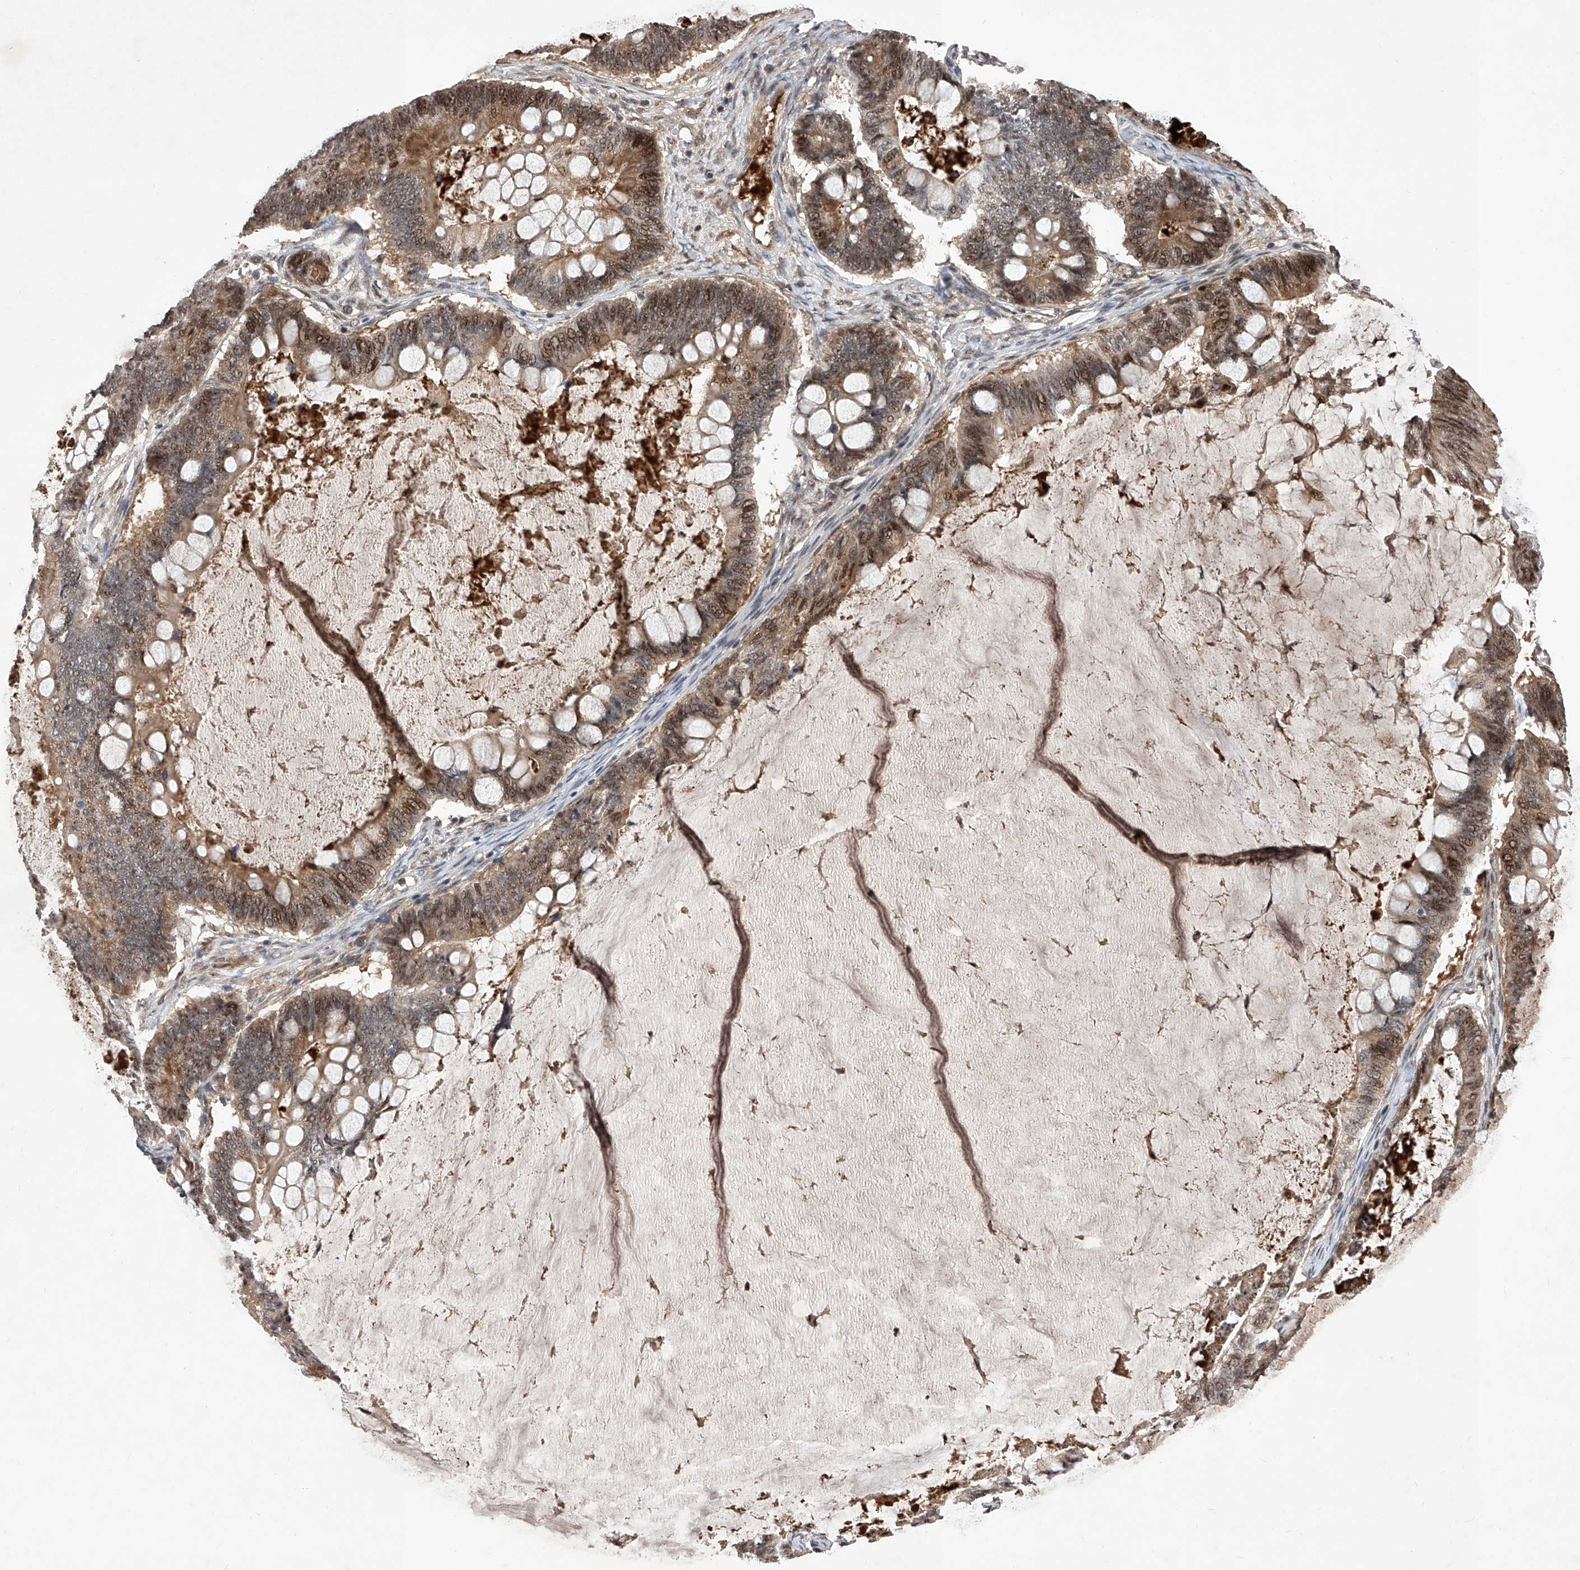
{"staining": {"intensity": "moderate", "quantity": ">75%", "location": "cytoplasmic/membranous,nuclear"}, "tissue": "ovarian cancer", "cell_type": "Tumor cells", "image_type": "cancer", "snomed": [{"axis": "morphology", "description": "Cystadenocarcinoma, mucinous, NOS"}, {"axis": "topography", "description": "Ovary"}], "caption": "This photomicrograph displays immunohistochemistry staining of human ovarian cancer (mucinous cystadenocarcinoma), with medium moderate cytoplasmic/membranous and nuclear staining in approximately >75% of tumor cells.", "gene": "LGR4", "patient": {"sex": "female", "age": 61}}